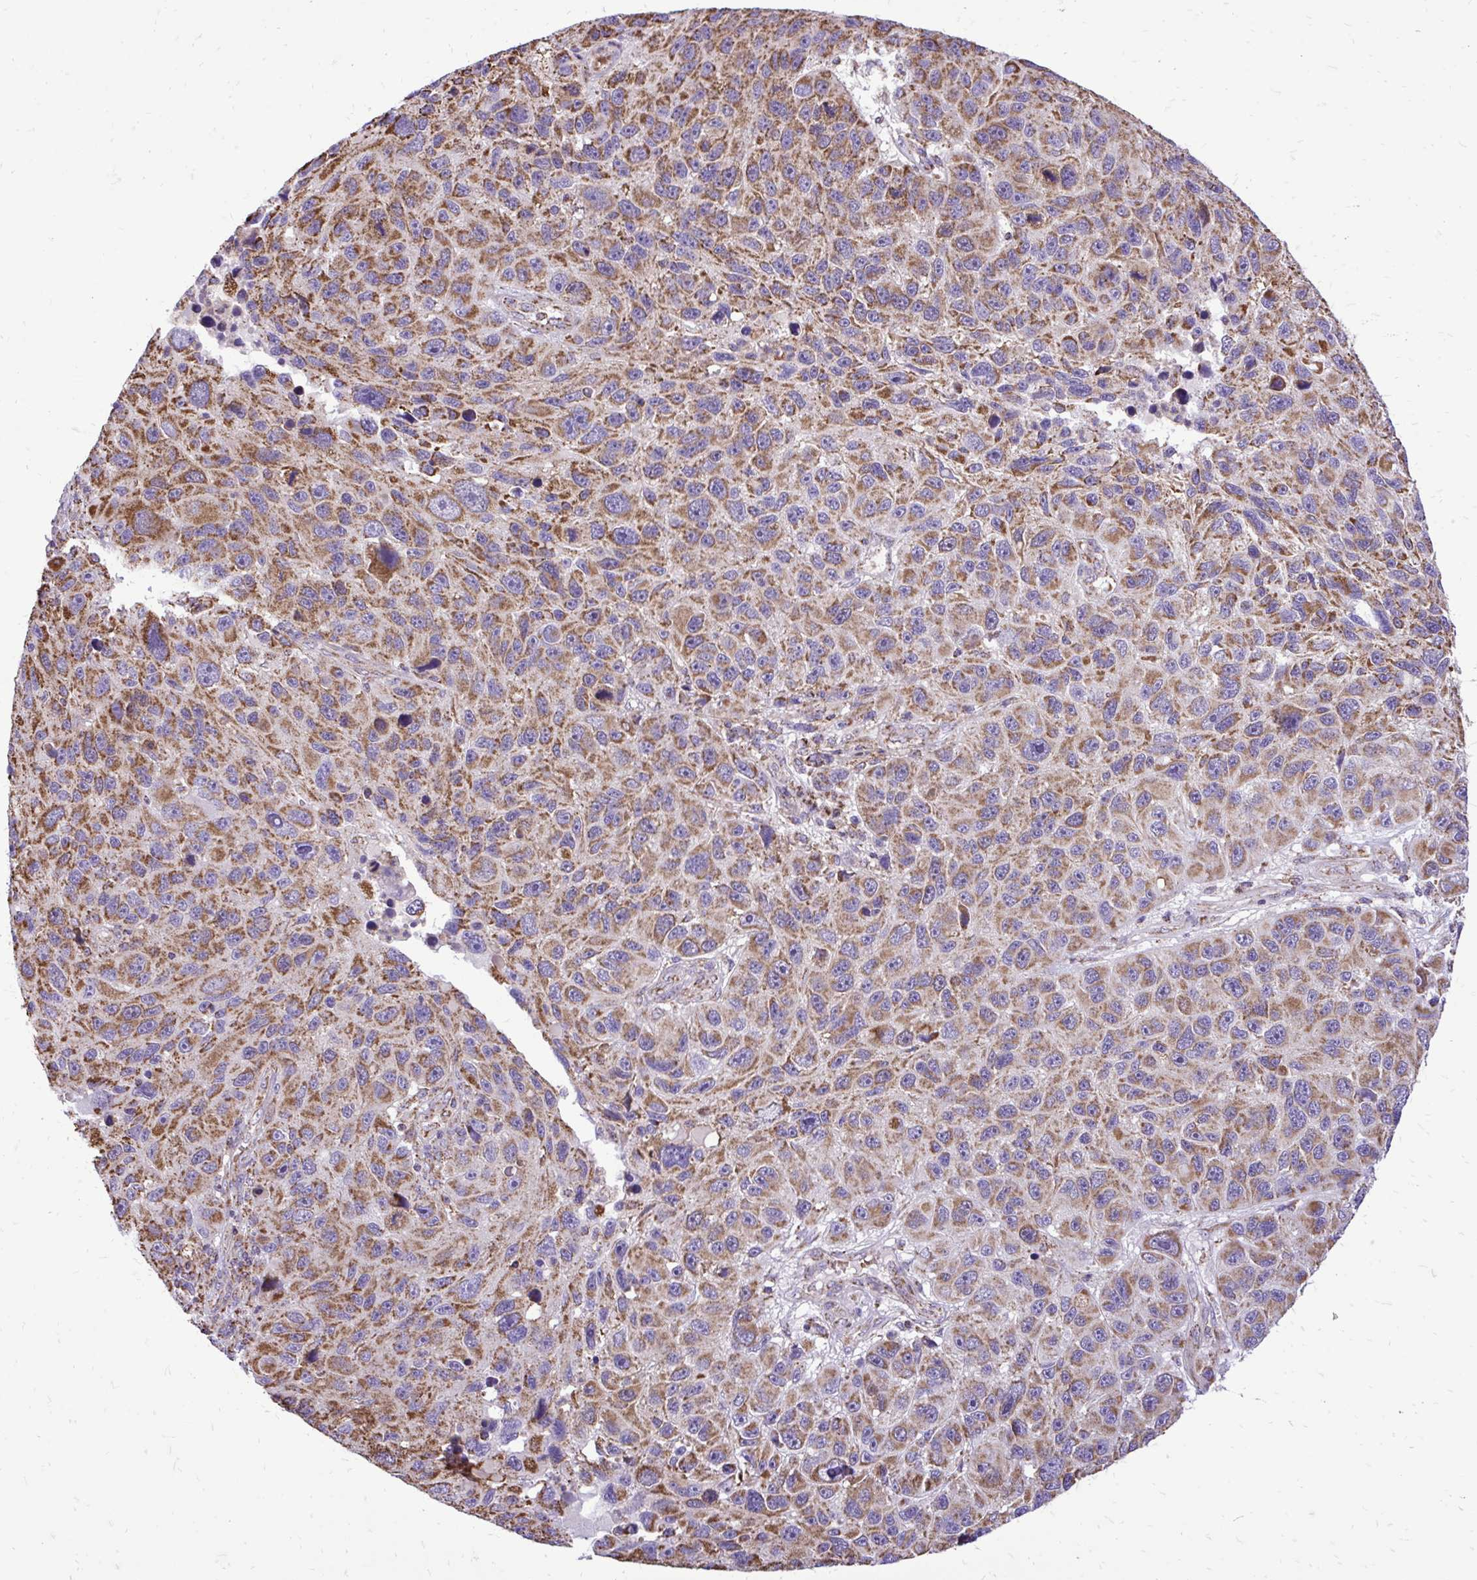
{"staining": {"intensity": "moderate", "quantity": ">75%", "location": "cytoplasmic/membranous"}, "tissue": "melanoma", "cell_type": "Tumor cells", "image_type": "cancer", "snomed": [{"axis": "morphology", "description": "Malignant melanoma, NOS"}, {"axis": "topography", "description": "Skin"}], "caption": "Melanoma stained for a protein demonstrates moderate cytoplasmic/membranous positivity in tumor cells.", "gene": "UBE2C", "patient": {"sex": "male", "age": 53}}